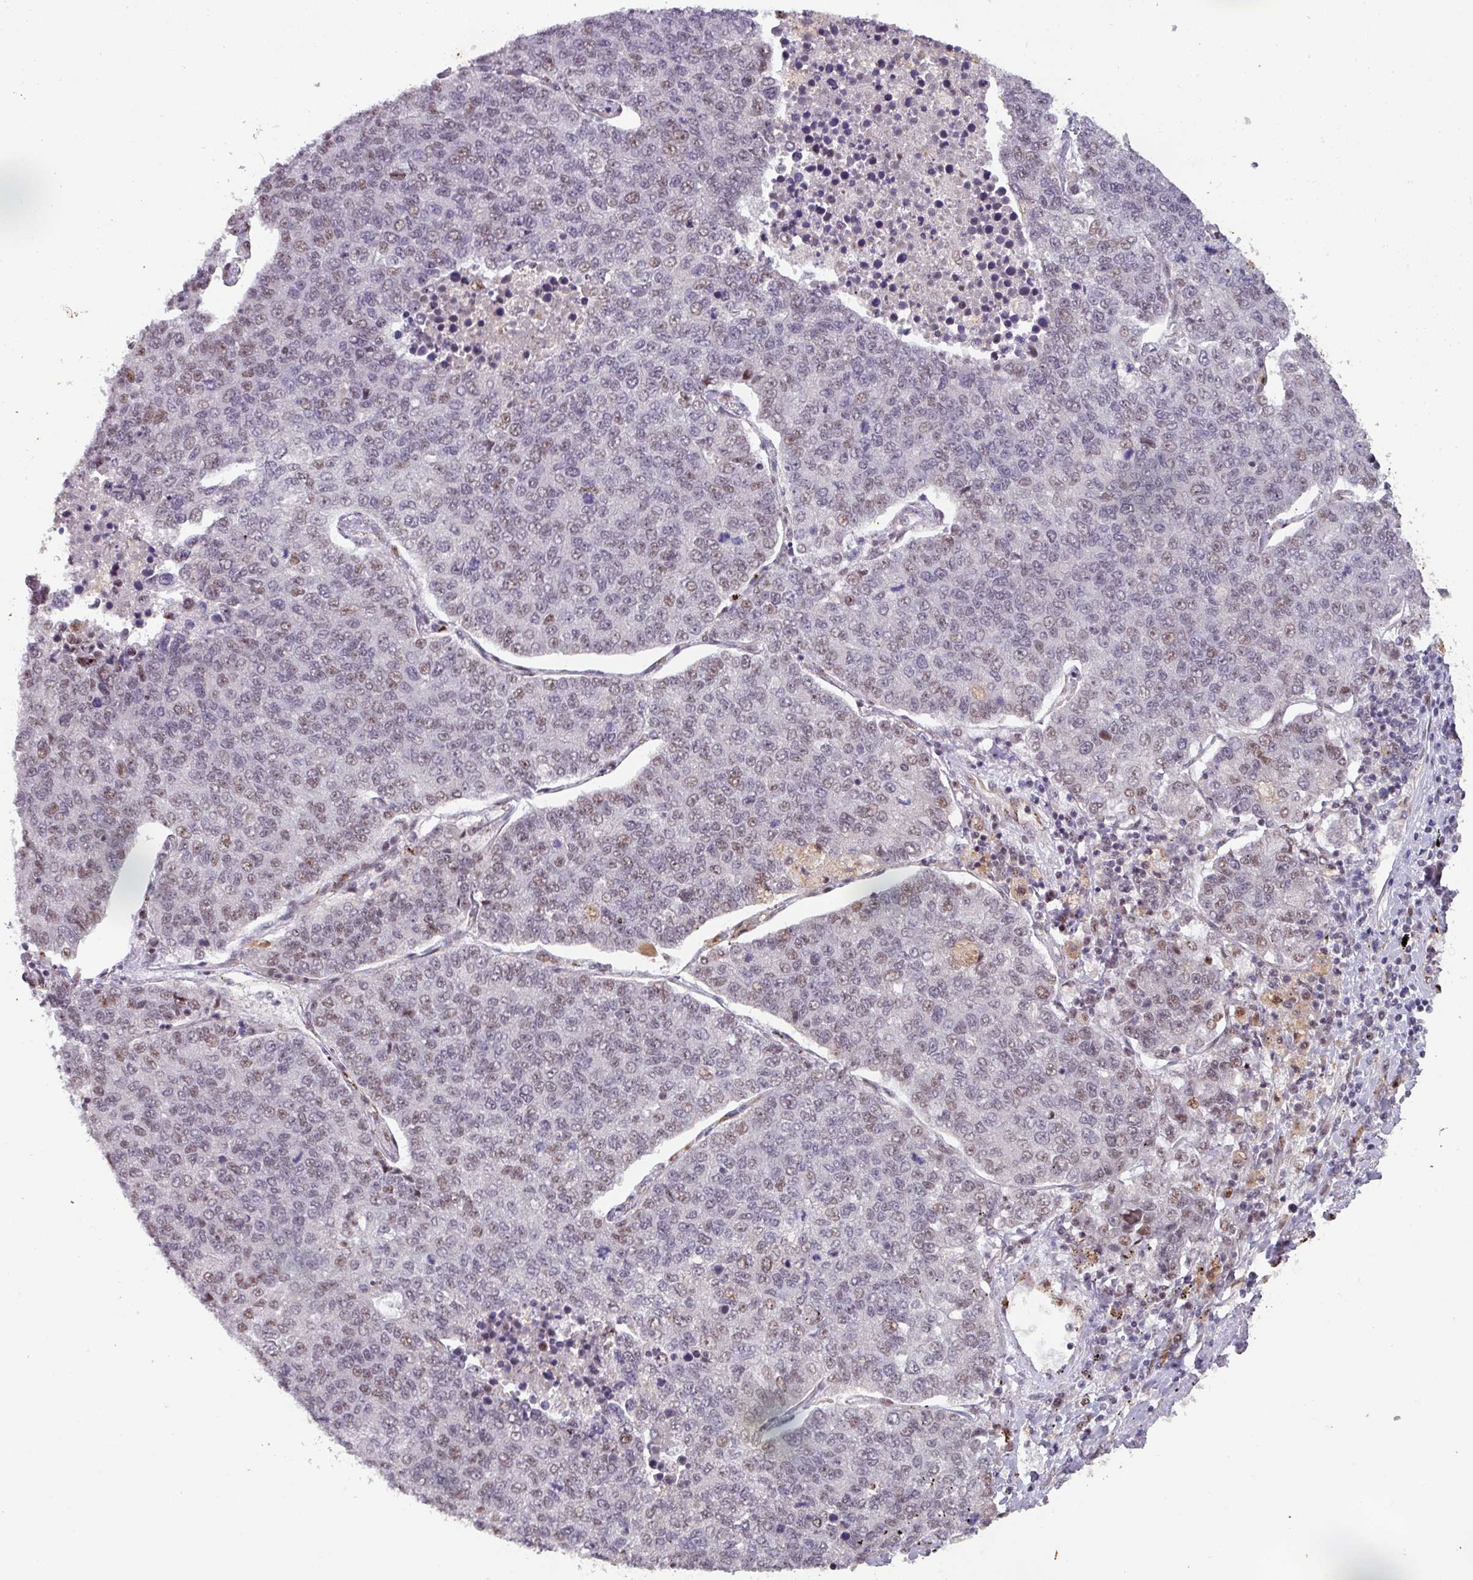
{"staining": {"intensity": "moderate", "quantity": "25%-75%", "location": "nuclear"}, "tissue": "lung cancer", "cell_type": "Tumor cells", "image_type": "cancer", "snomed": [{"axis": "morphology", "description": "Adenocarcinoma, NOS"}, {"axis": "topography", "description": "Lung"}], "caption": "Protein staining exhibits moderate nuclear expression in approximately 25%-75% of tumor cells in lung adenocarcinoma.", "gene": "SIDT2", "patient": {"sex": "male", "age": 49}}